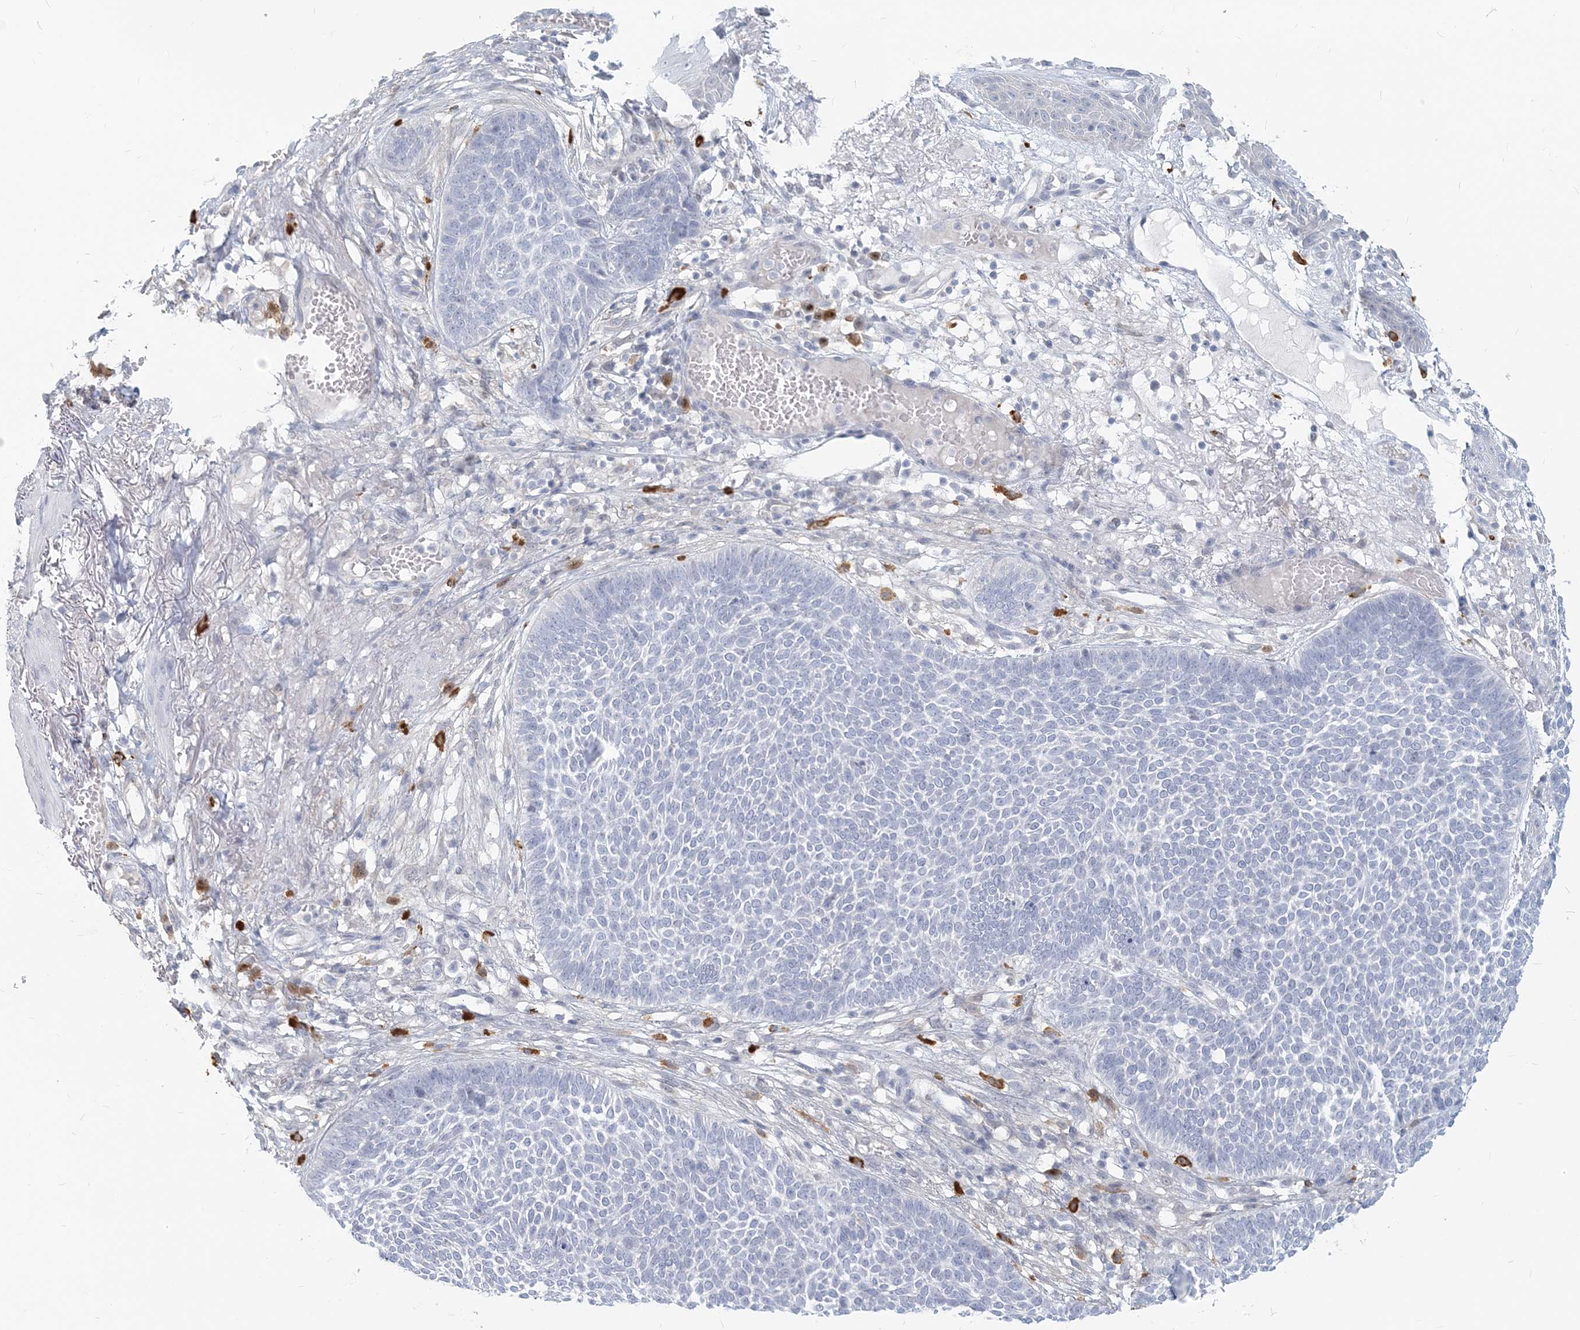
{"staining": {"intensity": "negative", "quantity": "none", "location": "none"}, "tissue": "skin cancer", "cell_type": "Tumor cells", "image_type": "cancer", "snomed": [{"axis": "morphology", "description": "Normal tissue, NOS"}, {"axis": "morphology", "description": "Basal cell carcinoma"}, {"axis": "topography", "description": "Skin"}], "caption": "This is an immunohistochemistry (IHC) histopathology image of human basal cell carcinoma (skin). There is no expression in tumor cells.", "gene": "GMPPA", "patient": {"sex": "male", "age": 64}}